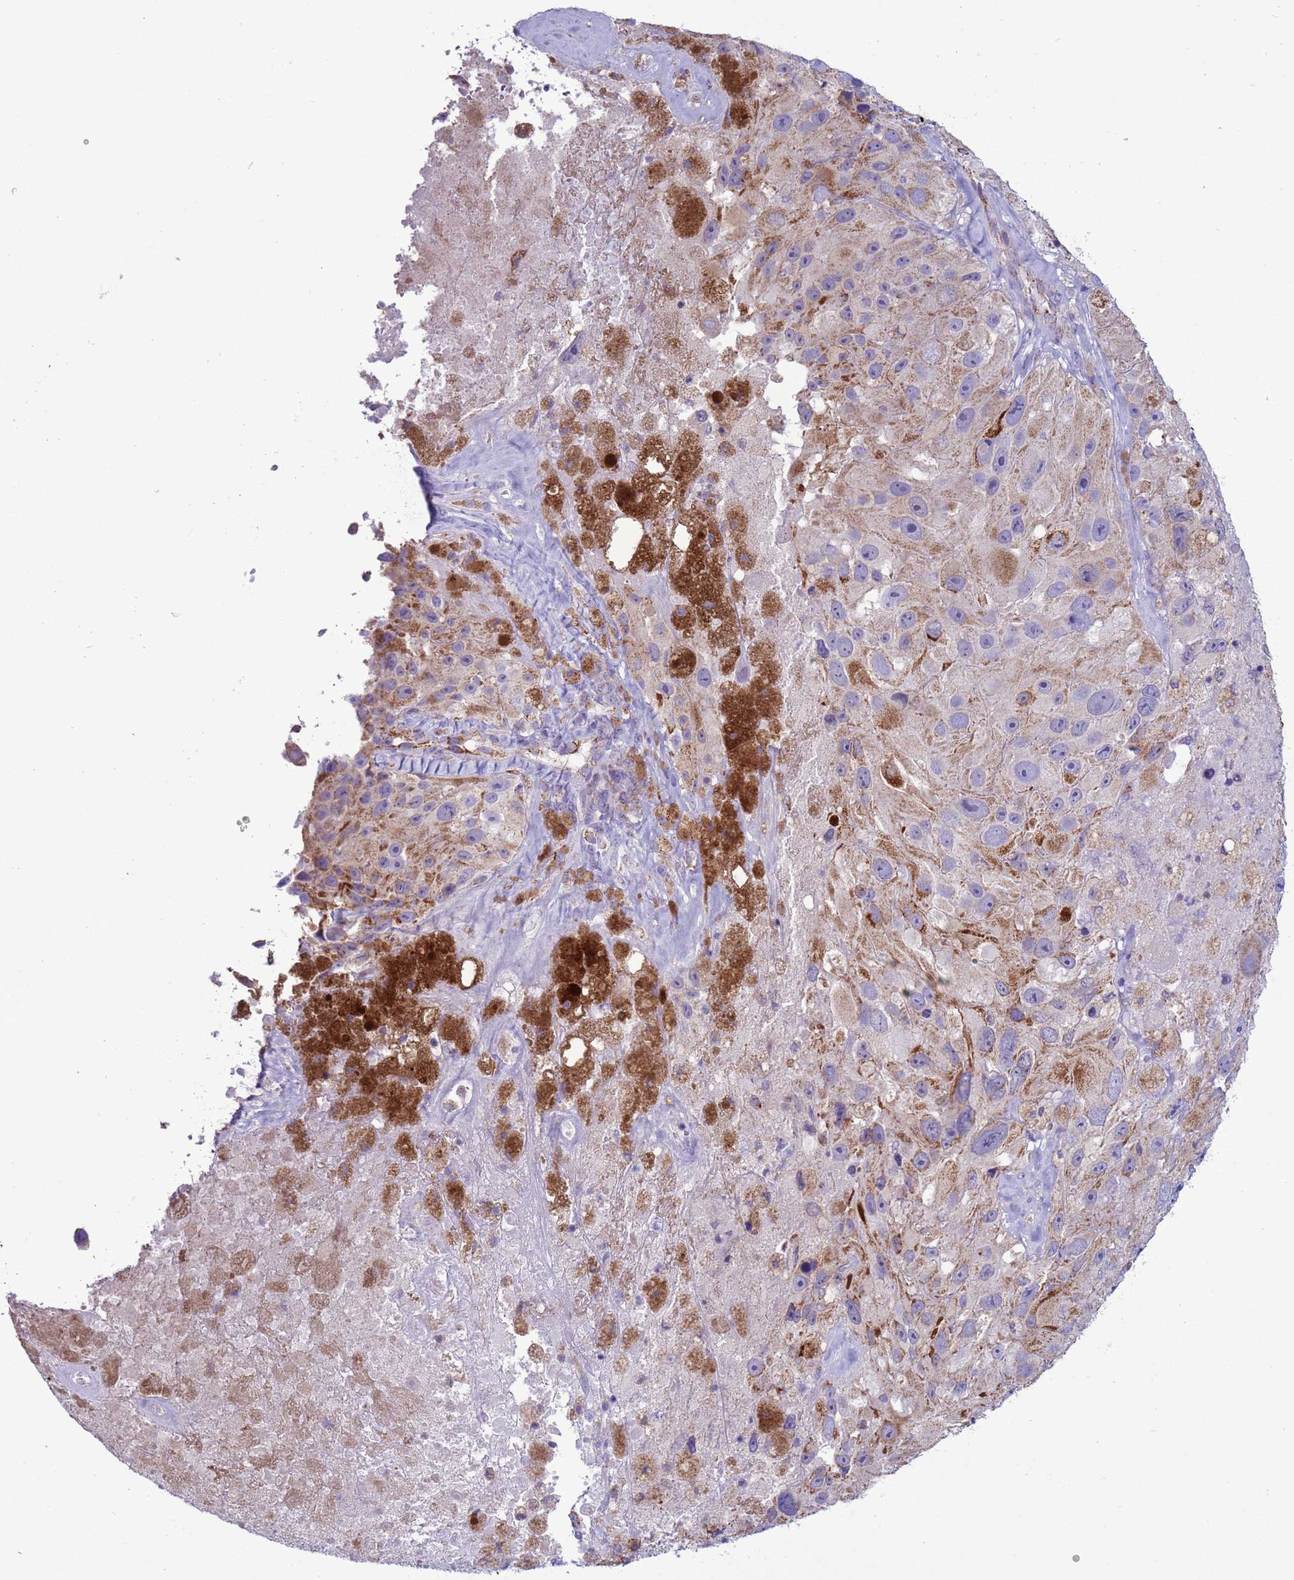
{"staining": {"intensity": "moderate", "quantity": "<25%", "location": "cytoplasmic/membranous"}, "tissue": "melanoma", "cell_type": "Tumor cells", "image_type": "cancer", "snomed": [{"axis": "morphology", "description": "Malignant melanoma, Metastatic site"}, {"axis": "topography", "description": "Lymph node"}], "caption": "Immunohistochemistry (IHC) micrograph of human malignant melanoma (metastatic site) stained for a protein (brown), which reveals low levels of moderate cytoplasmic/membranous staining in approximately <25% of tumor cells.", "gene": "NCALD", "patient": {"sex": "male", "age": 62}}